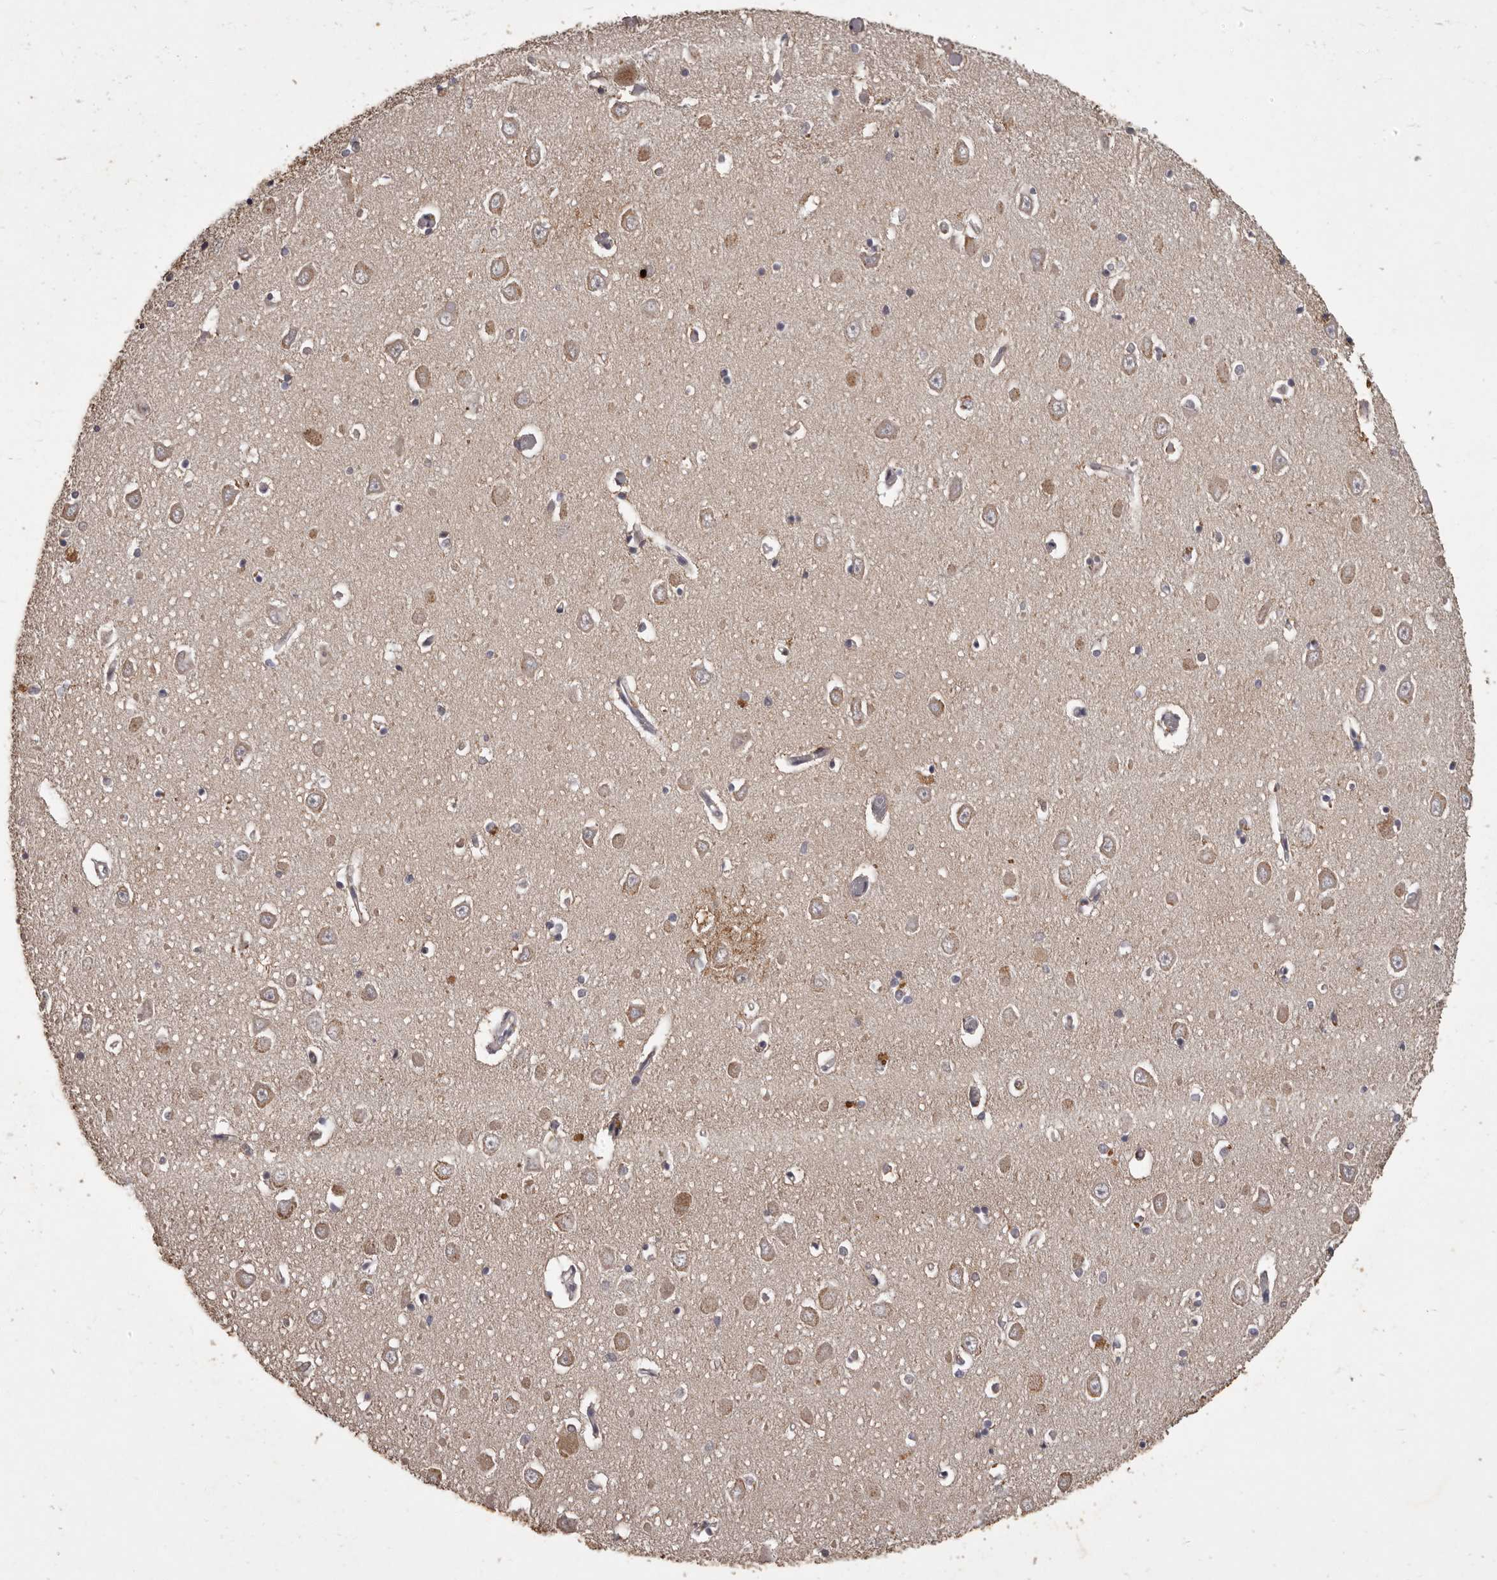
{"staining": {"intensity": "weak", "quantity": "<25%", "location": "cytoplasmic/membranous"}, "tissue": "hippocampus", "cell_type": "Glial cells", "image_type": "normal", "snomed": [{"axis": "morphology", "description": "Normal tissue, NOS"}, {"axis": "topography", "description": "Hippocampus"}], "caption": "Immunohistochemical staining of benign hippocampus exhibits no significant positivity in glial cells.", "gene": "GPR78", "patient": {"sex": "male", "age": 70}}